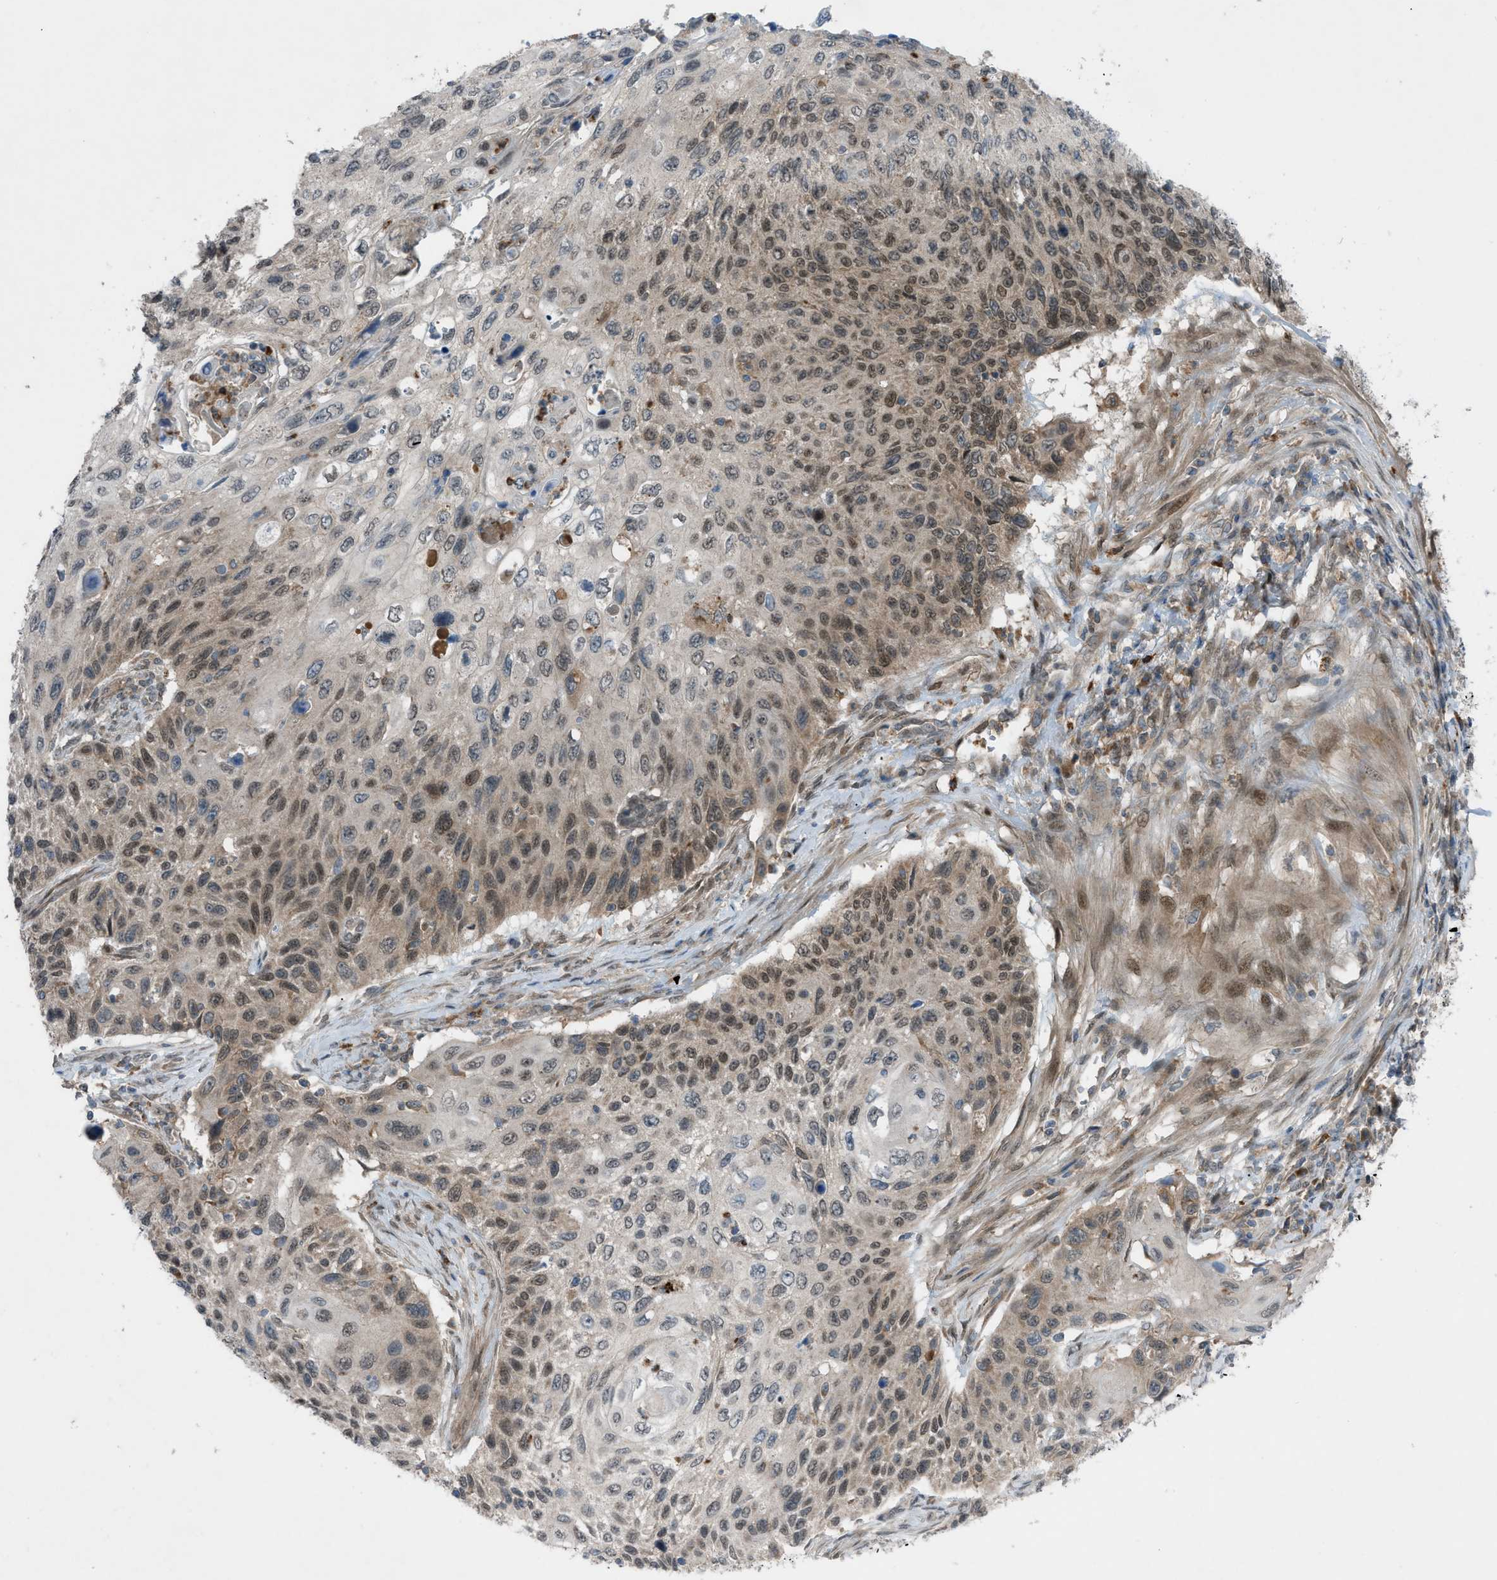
{"staining": {"intensity": "moderate", "quantity": ">75%", "location": "cytoplasmic/membranous,nuclear"}, "tissue": "cervical cancer", "cell_type": "Tumor cells", "image_type": "cancer", "snomed": [{"axis": "morphology", "description": "Squamous cell carcinoma, NOS"}, {"axis": "topography", "description": "Cervix"}], "caption": "Cervical cancer (squamous cell carcinoma) was stained to show a protein in brown. There is medium levels of moderate cytoplasmic/membranous and nuclear positivity in approximately >75% of tumor cells.", "gene": "DYRK1A", "patient": {"sex": "female", "age": 70}}